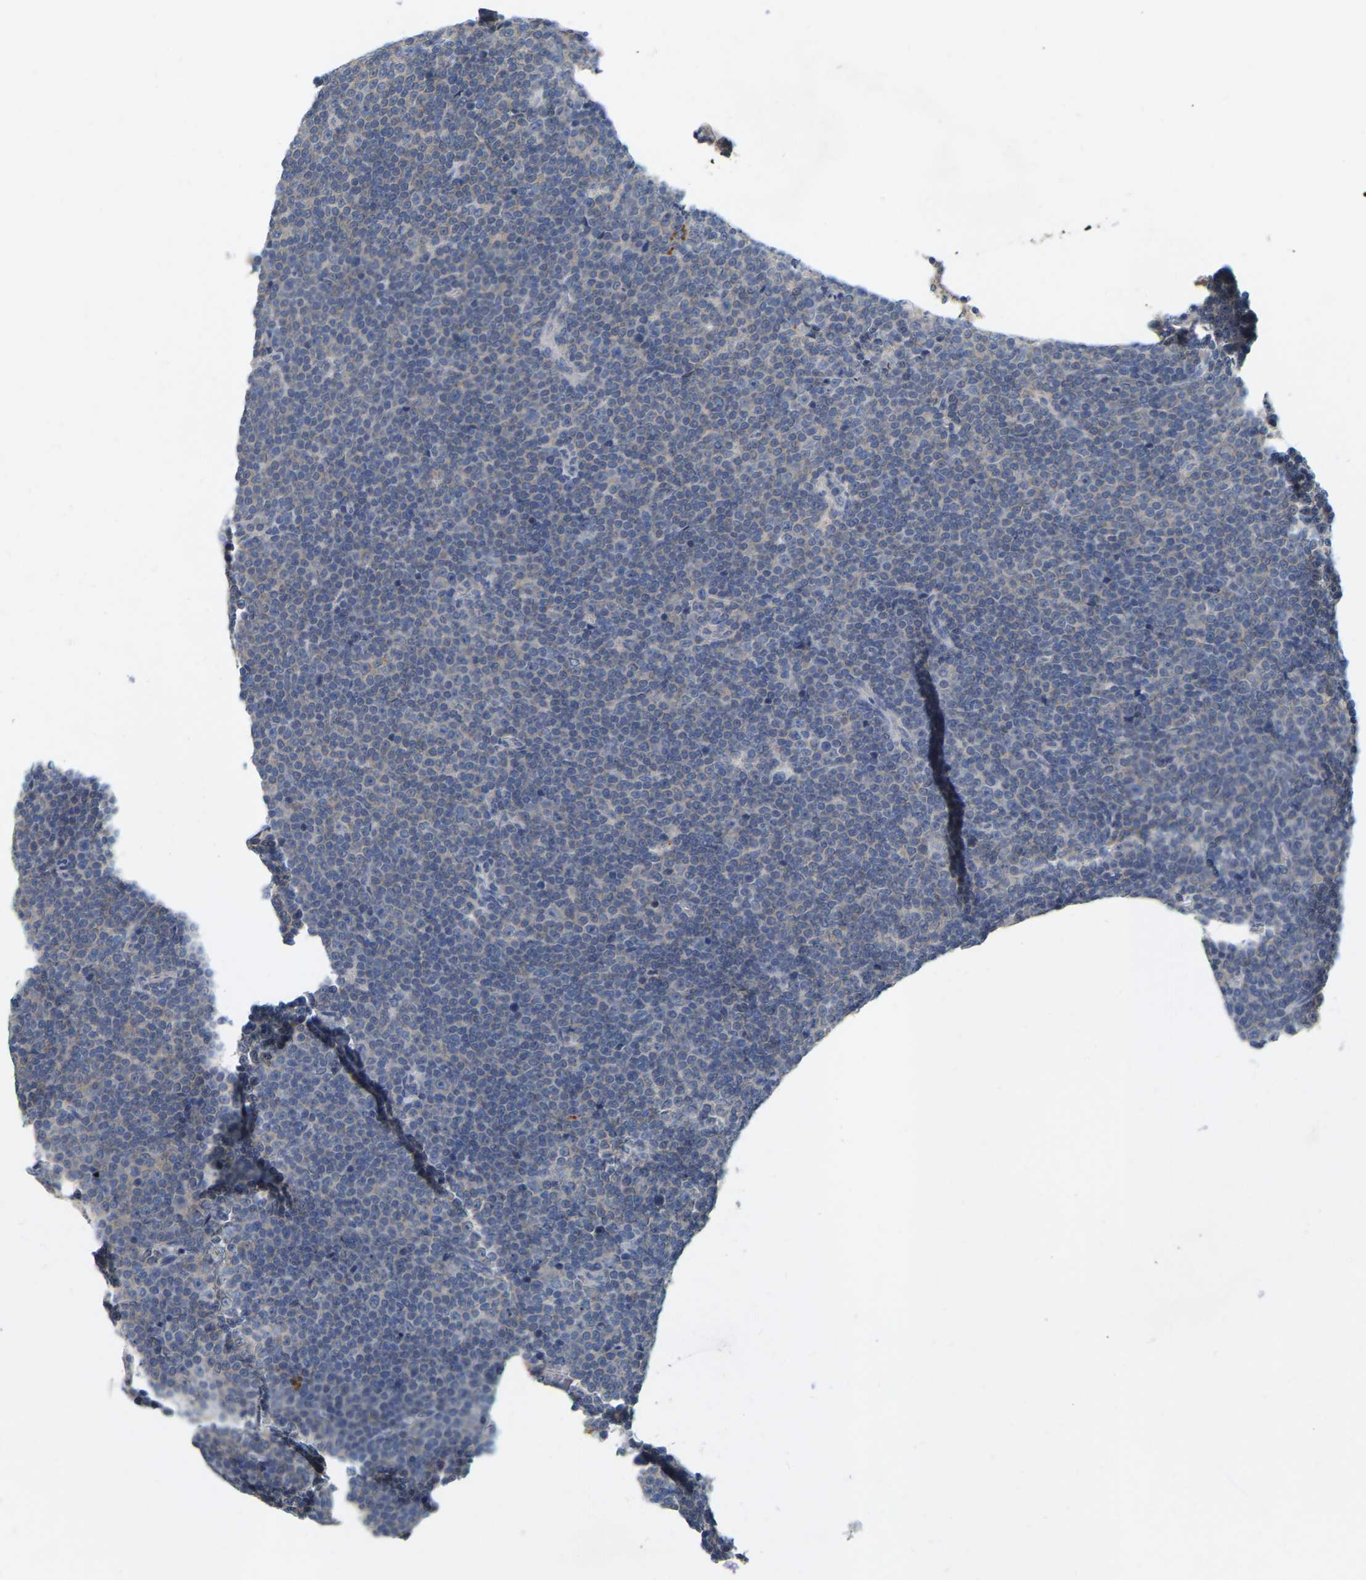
{"staining": {"intensity": "negative", "quantity": "none", "location": "none"}, "tissue": "lymphoma", "cell_type": "Tumor cells", "image_type": "cancer", "snomed": [{"axis": "morphology", "description": "Malignant lymphoma, non-Hodgkin's type, Low grade"}, {"axis": "topography", "description": "Lymph node"}], "caption": "Lymphoma was stained to show a protein in brown. There is no significant staining in tumor cells.", "gene": "WIPI2", "patient": {"sex": "female", "age": 67}}